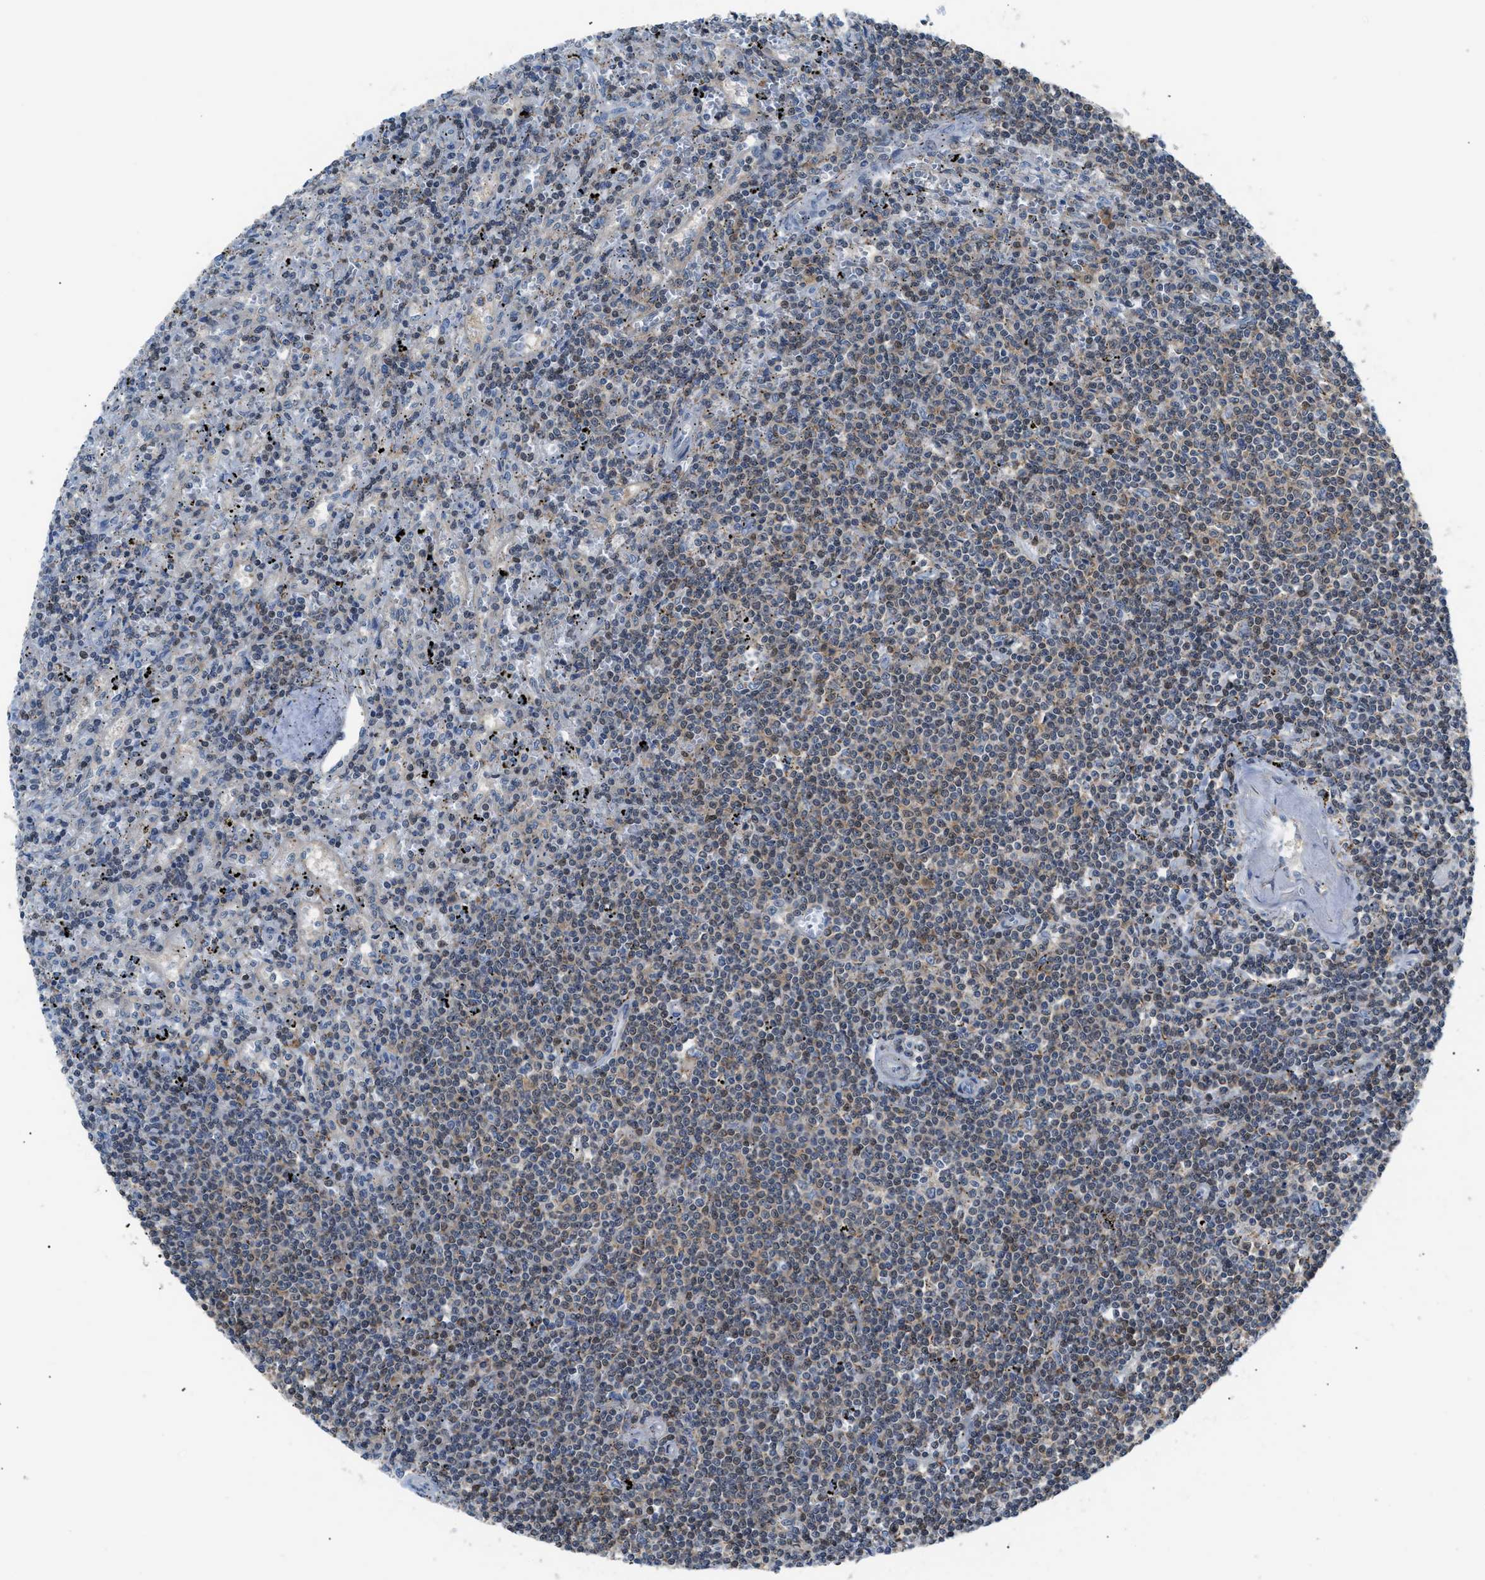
{"staining": {"intensity": "weak", "quantity": "25%-75%", "location": "cytoplasmic/membranous,nuclear"}, "tissue": "lymphoma", "cell_type": "Tumor cells", "image_type": "cancer", "snomed": [{"axis": "morphology", "description": "Malignant lymphoma, non-Hodgkin's type, Low grade"}, {"axis": "topography", "description": "Spleen"}], "caption": "Immunohistochemical staining of human low-grade malignant lymphoma, non-Hodgkin's type displays low levels of weak cytoplasmic/membranous and nuclear positivity in about 25%-75% of tumor cells. Nuclei are stained in blue.", "gene": "TMEM45B", "patient": {"sex": "male", "age": 76}}